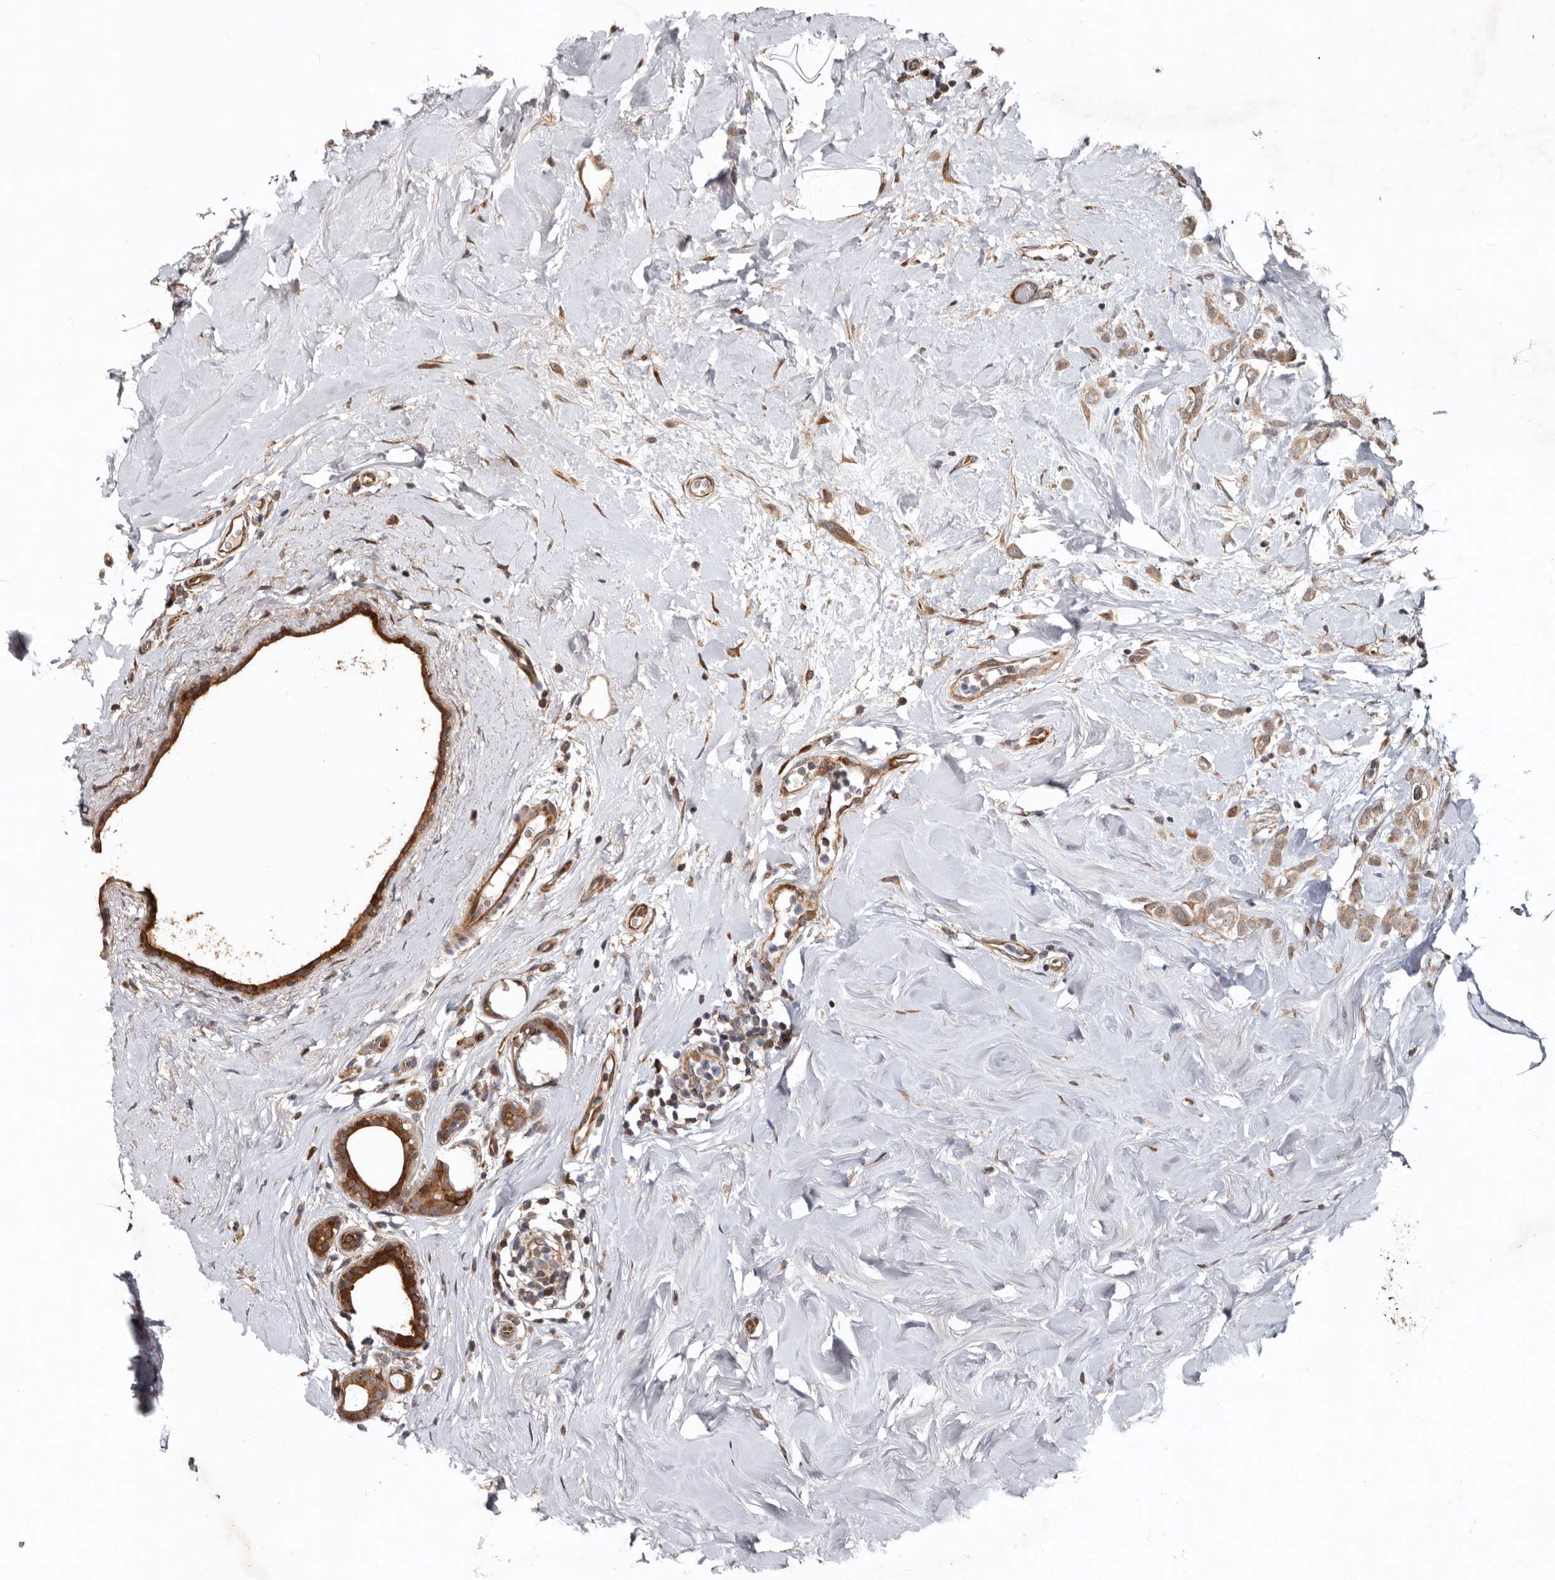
{"staining": {"intensity": "moderate", "quantity": ">75%", "location": "cytoplasmic/membranous"}, "tissue": "breast cancer", "cell_type": "Tumor cells", "image_type": "cancer", "snomed": [{"axis": "morphology", "description": "Lobular carcinoma"}, {"axis": "topography", "description": "Breast"}], "caption": "There is medium levels of moderate cytoplasmic/membranous staining in tumor cells of lobular carcinoma (breast), as demonstrated by immunohistochemical staining (brown color).", "gene": "WEE2", "patient": {"sex": "female", "age": 47}}